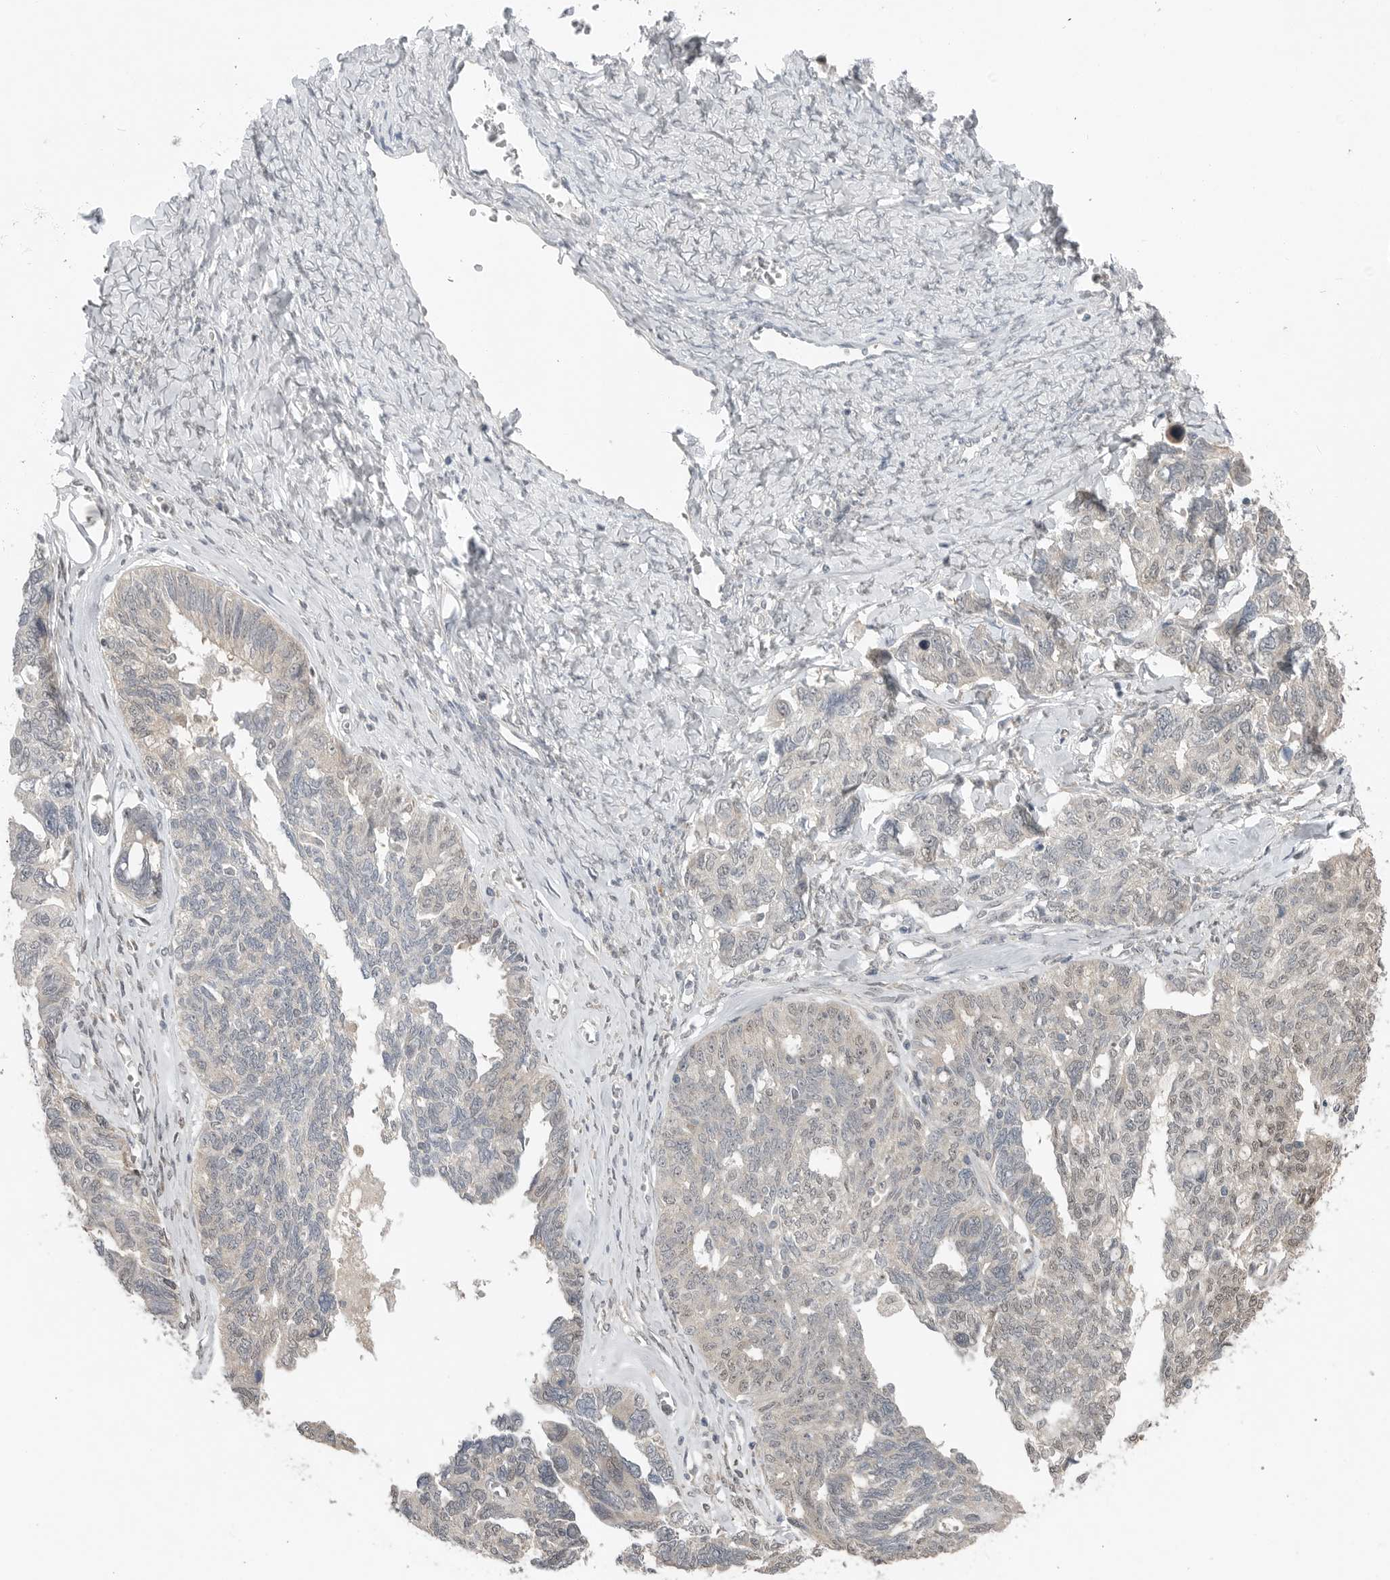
{"staining": {"intensity": "weak", "quantity": "<25%", "location": "nuclear"}, "tissue": "ovarian cancer", "cell_type": "Tumor cells", "image_type": "cancer", "snomed": [{"axis": "morphology", "description": "Cystadenocarcinoma, serous, NOS"}, {"axis": "topography", "description": "Ovary"}], "caption": "Immunohistochemistry (IHC) histopathology image of neoplastic tissue: human ovarian cancer stained with DAB shows no significant protein expression in tumor cells.", "gene": "MFAP3L", "patient": {"sex": "female", "age": 79}}